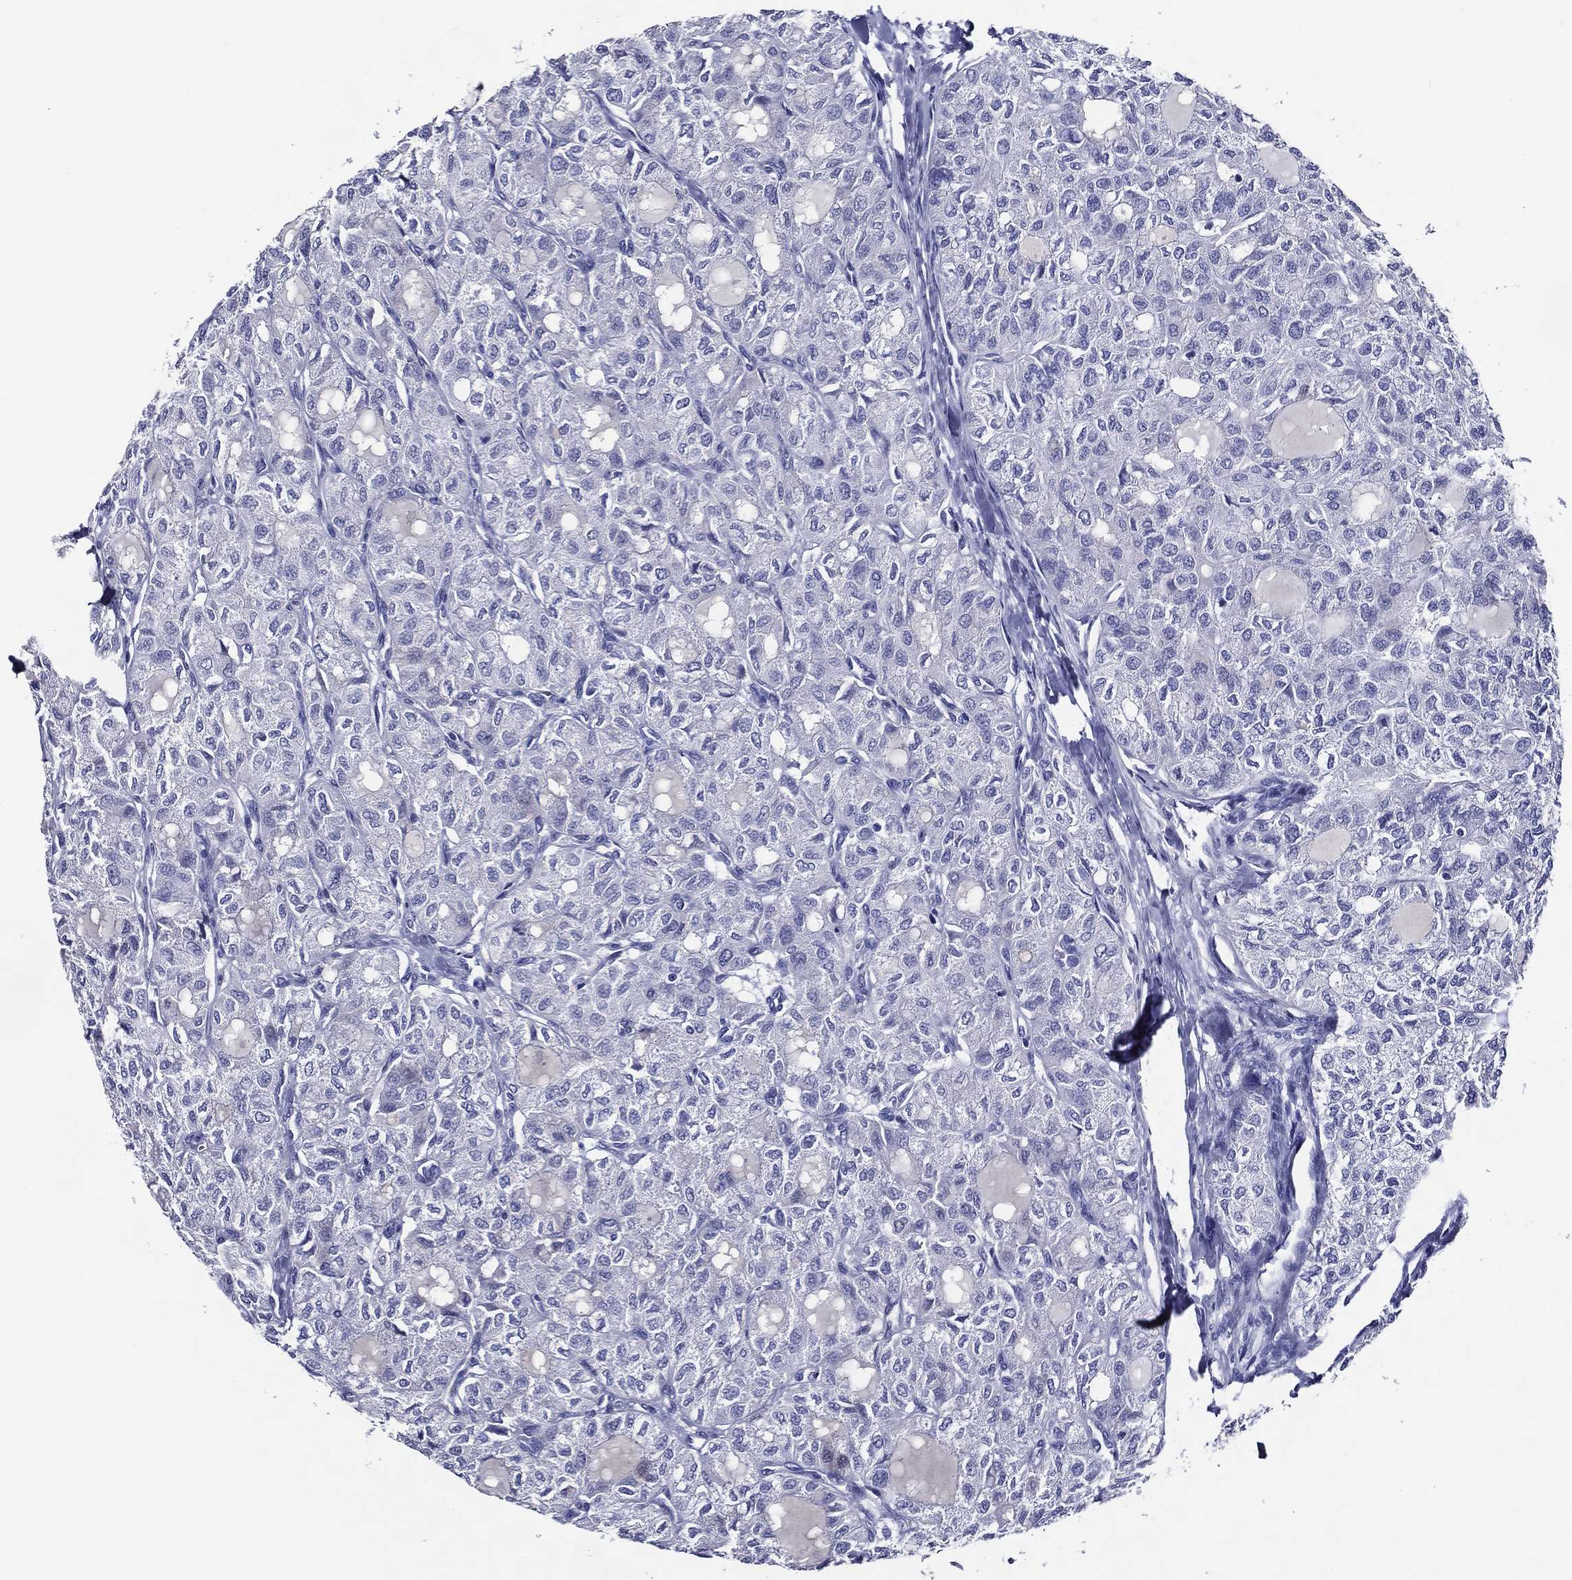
{"staining": {"intensity": "negative", "quantity": "none", "location": "none"}, "tissue": "thyroid cancer", "cell_type": "Tumor cells", "image_type": "cancer", "snomed": [{"axis": "morphology", "description": "Follicular adenoma carcinoma, NOS"}, {"axis": "topography", "description": "Thyroid gland"}], "caption": "DAB immunohistochemical staining of thyroid cancer (follicular adenoma carcinoma) demonstrates no significant expression in tumor cells. (Stains: DAB IHC with hematoxylin counter stain, Microscopy: brightfield microscopy at high magnification).", "gene": "ACE2", "patient": {"sex": "male", "age": 75}}